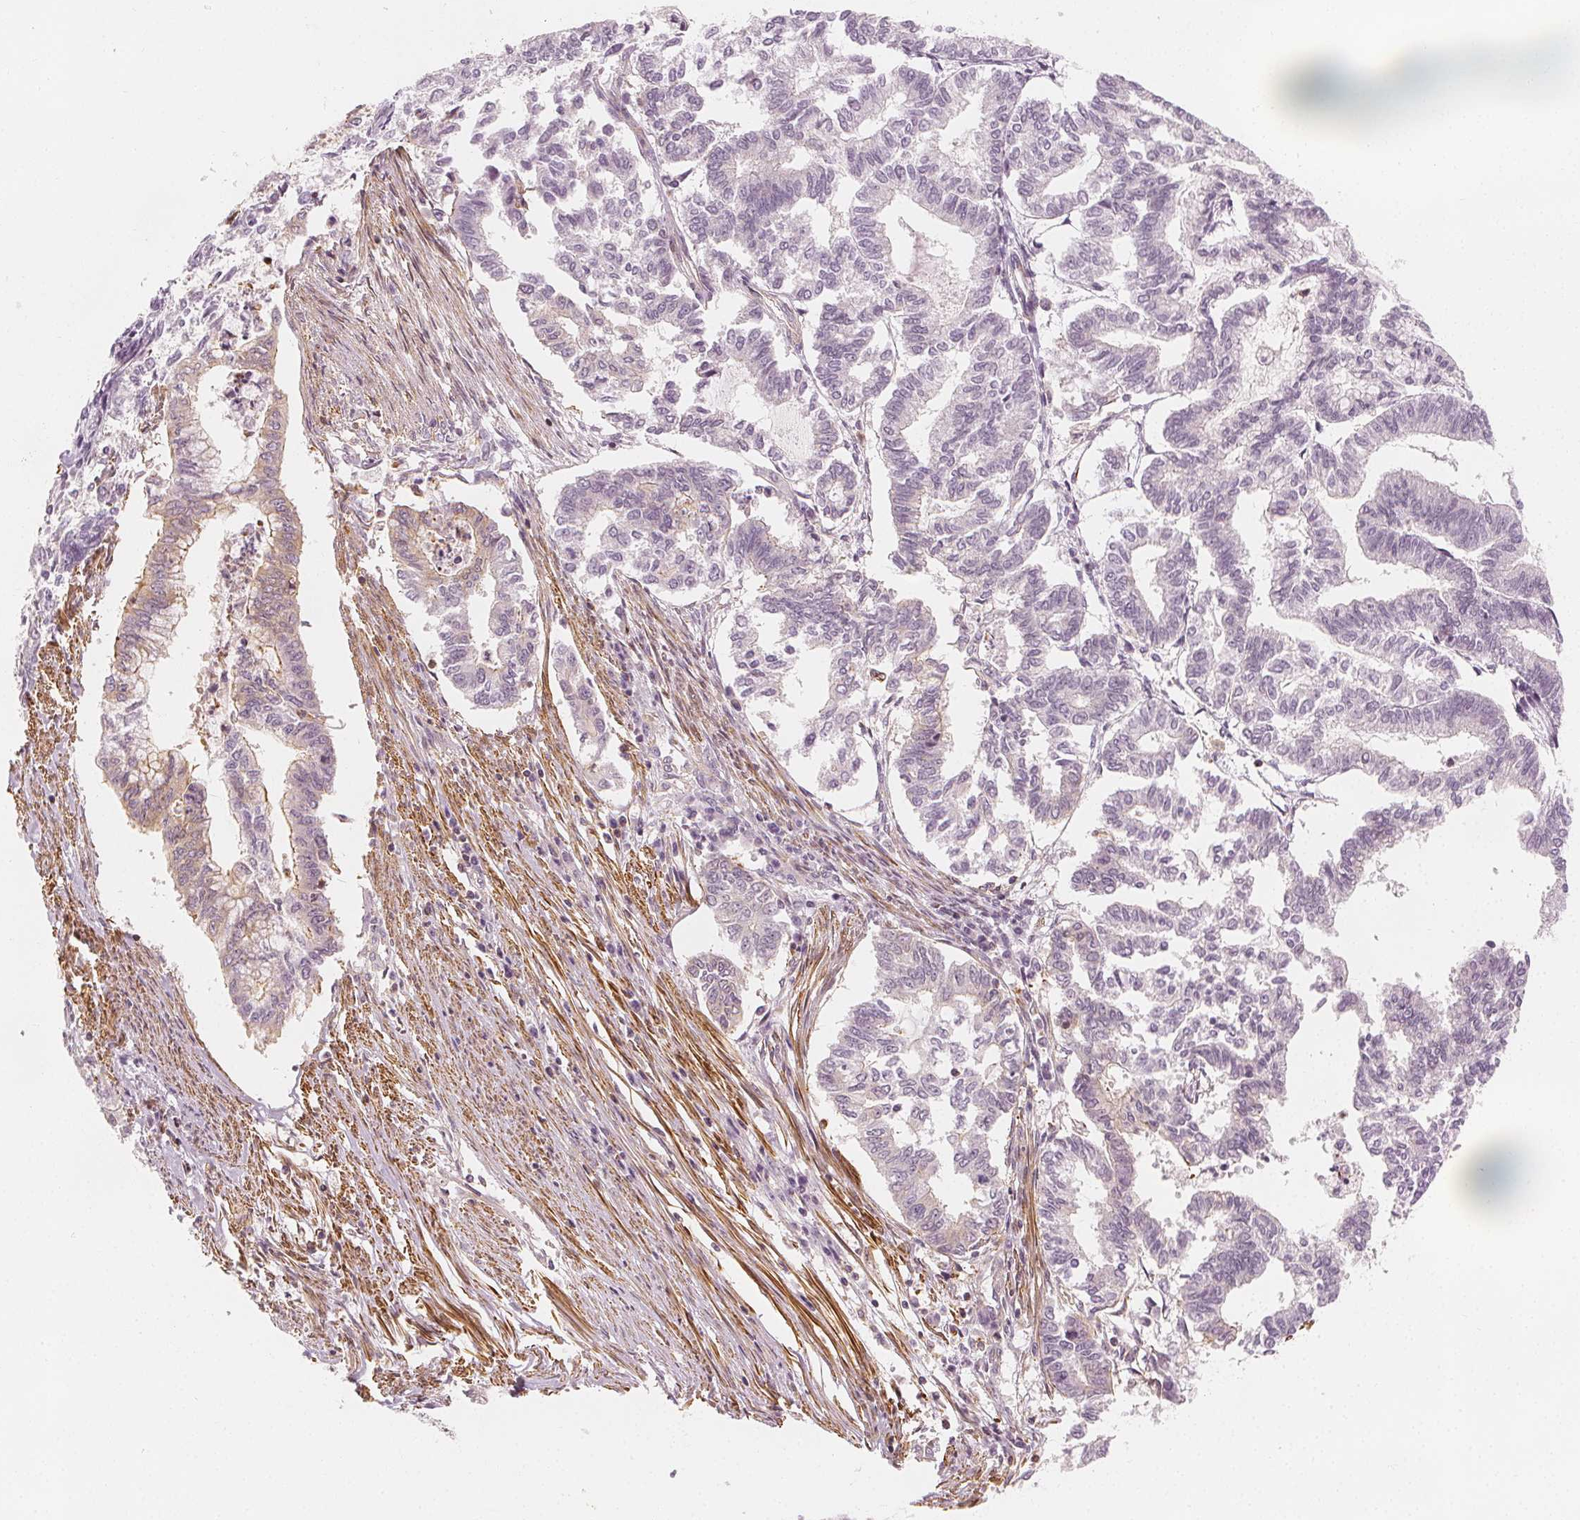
{"staining": {"intensity": "negative", "quantity": "none", "location": "none"}, "tissue": "endometrial cancer", "cell_type": "Tumor cells", "image_type": "cancer", "snomed": [{"axis": "morphology", "description": "Adenocarcinoma, NOS"}, {"axis": "topography", "description": "Endometrium"}], "caption": "Human endometrial cancer stained for a protein using immunohistochemistry (IHC) shows no staining in tumor cells.", "gene": "ARHGAP26", "patient": {"sex": "female", "age": 79}}